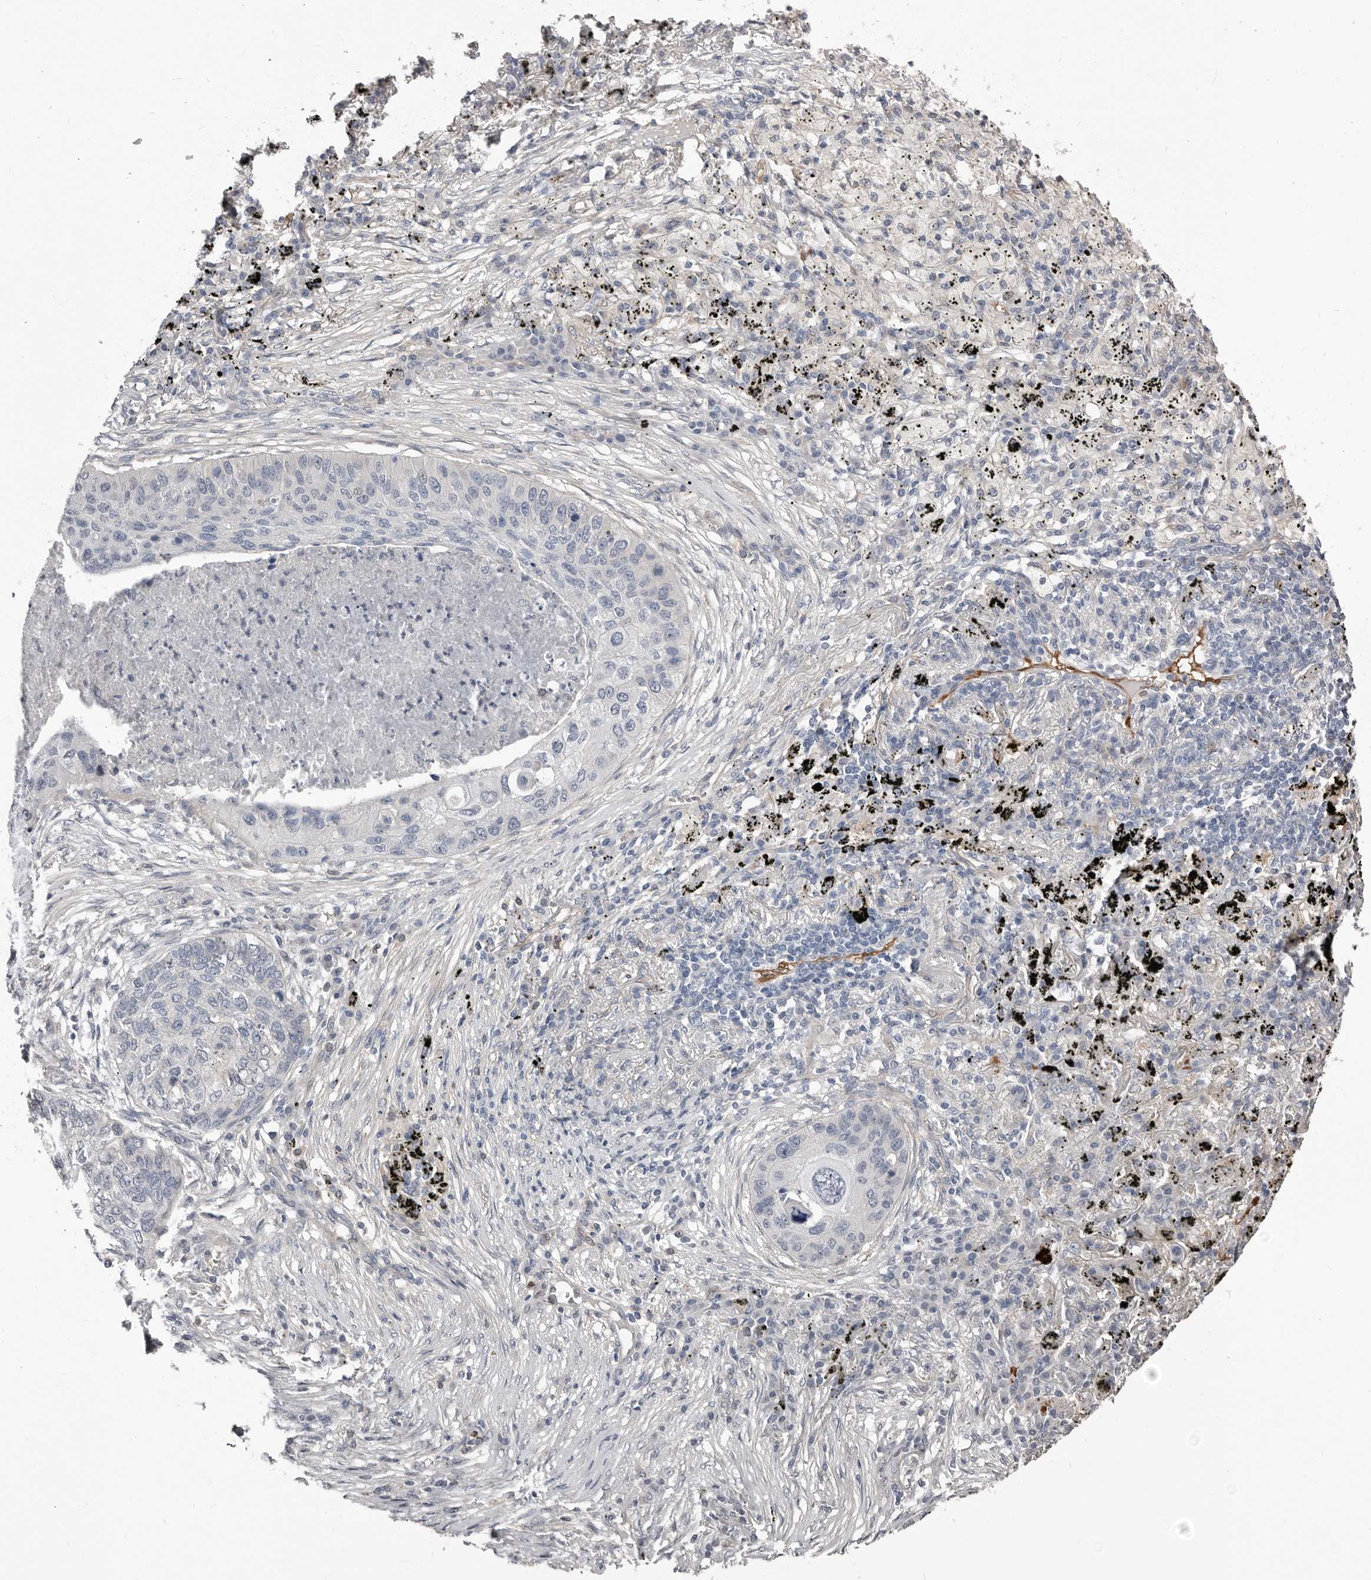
{"staining": {"intensity": "negative", "quantity": "none", "location": "none"}, "tissue": "lung cancer", "cell_type": "Tumor cells", "image_type": "cancer", "snomed": [{"axis": "morphology", "description": "Squamous cell carcinoma, NOS"}, {"axis": "topography", "description": "Lung"}], "caption": "This is a micrograph of immunohistochemistry (IHC) staining of lung cancer, which shows no staining in tumor cells.", "gene": "ASRGL1", "patient": {"sex": "female", "age": 63}}